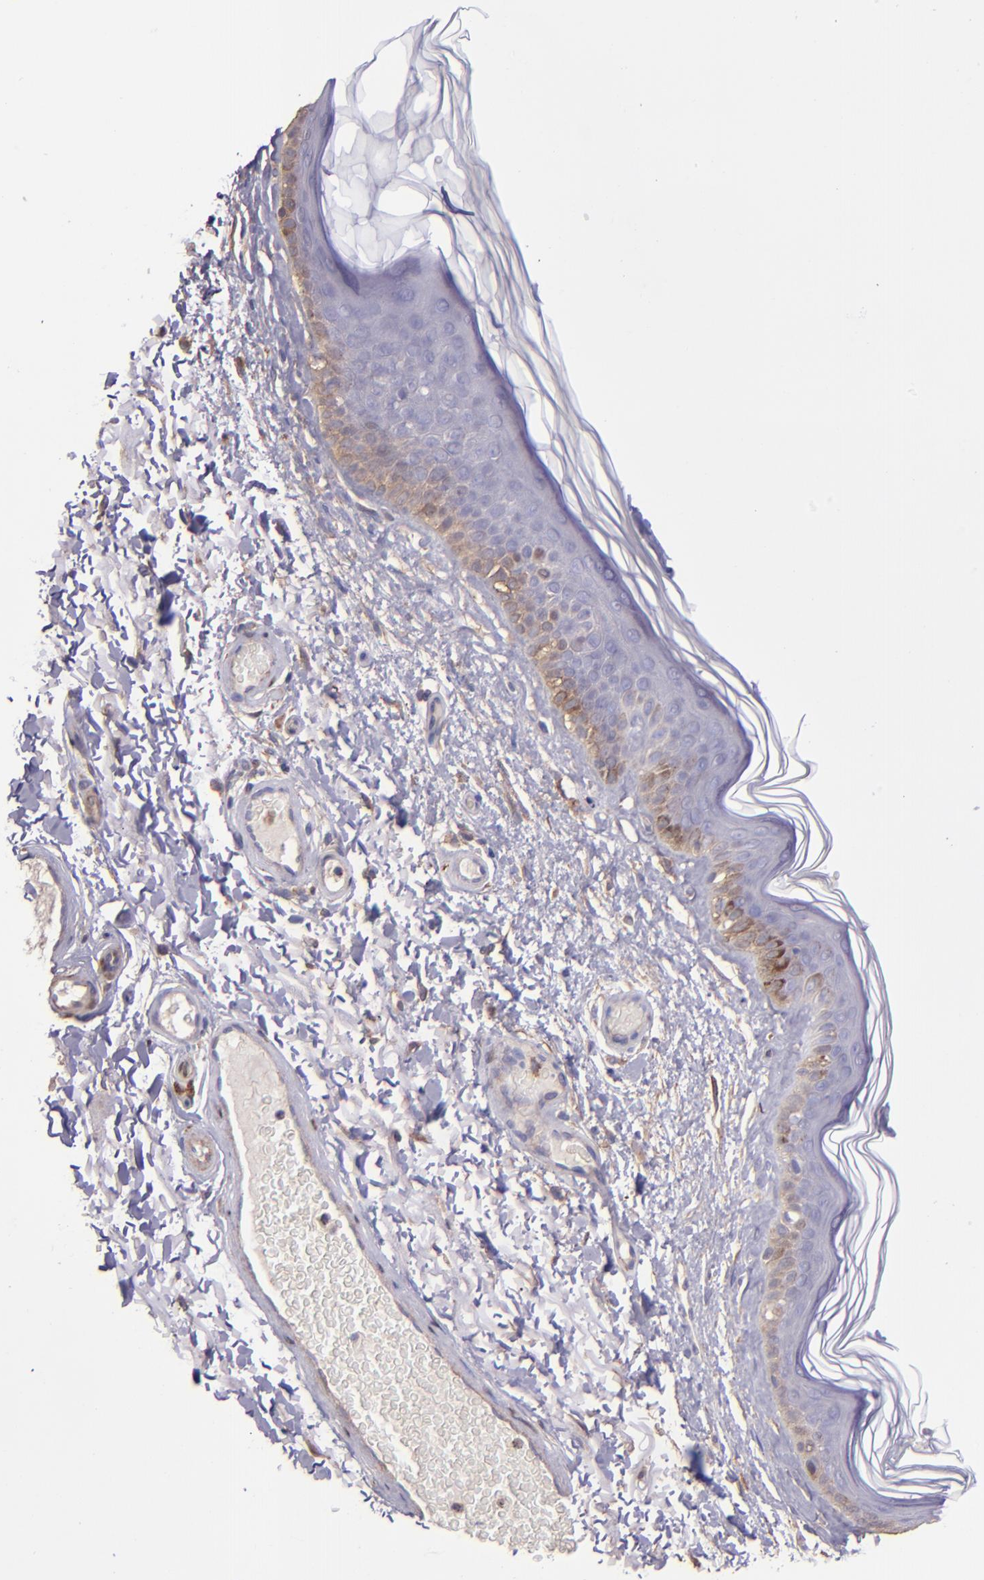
{"staining": {"intensity": "weak", "quantity": ">75%", "location": "cytoplasmic/membranous"}, "tissue": "skin", "cell_type": "Fibroblasts", "image_type": "normal", "snomed": [{"axis": "morphology", "description": "Normal tissue, NOS"}, {"axis": "topography", "description": "Skin"}], "caption": "Unremarkable skin displays weak cytoplasmic/membranous staining in about >75% of fibroblasts.", "gene": "WASH6P", "patient": {"sex": "male", "age": 63}}